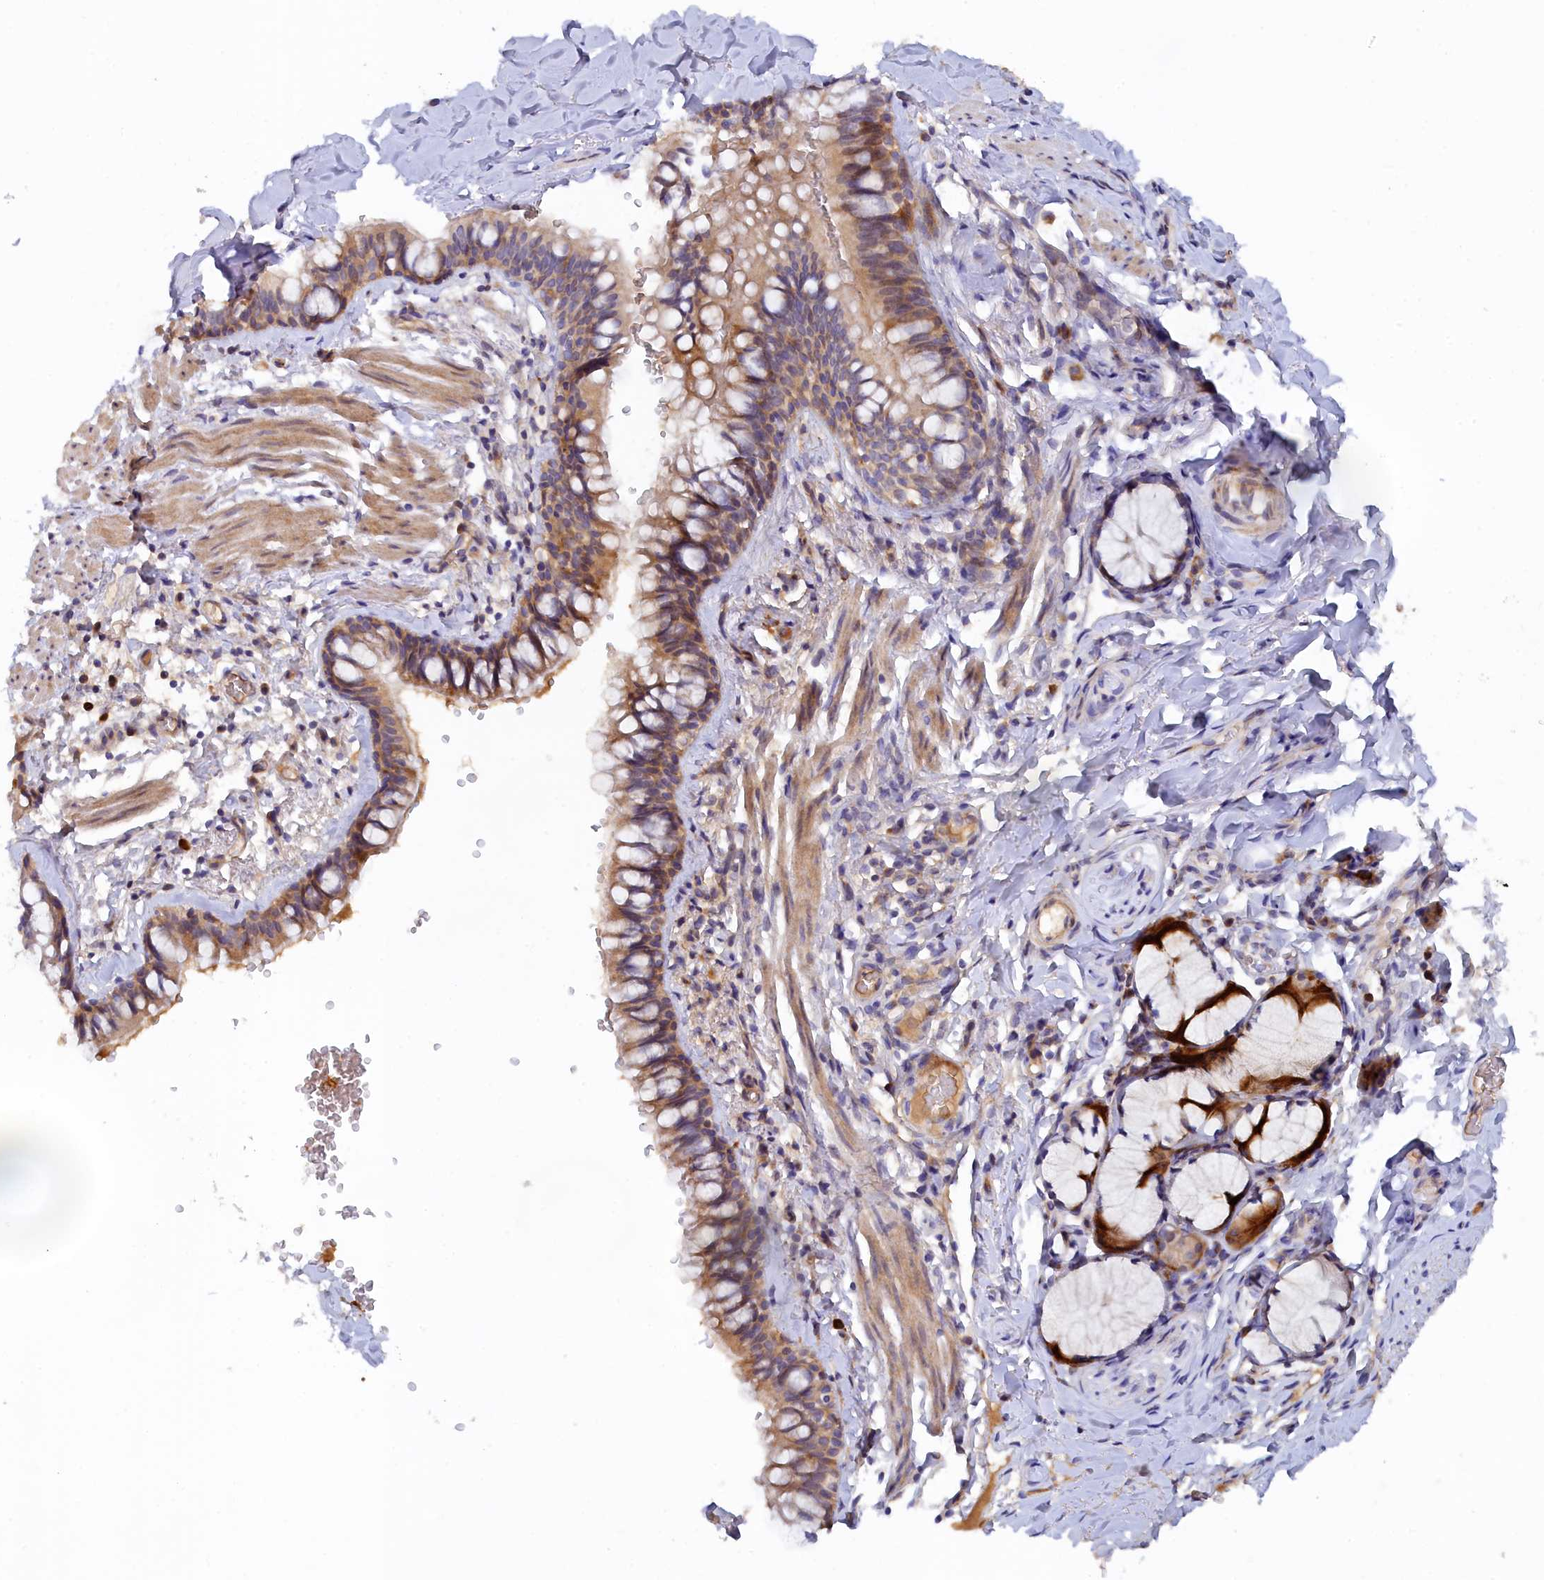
{"staining": {"intensity": "moderate", "quantity": ">75%", "location": "cytoplasmic/membranous"}, "tissue": "bronchus", "cell_type": "Respiratory epithelial cells", "image_type": "normal", "snomed": [{"axis": "morphology", "description": "Normal tissue, NOS"}, {"axis": "topography", "description": "Cartilage tissue"}, {"axis": "topography", "description": "Bronchus"}], "caption": "Immunohistochemistry (IHC) staining of benign bronchus, which exhibits medium levels of moderate cytoplasmic/membranous expression in about >75% of respiratory epithelial cells indicating moderate cytoplasmic/membranous protein positivity. The staining was performed using DAB (brown) for protein detection and nuclei were counterstained in hematoxylin (blue).", "gene": "SPATA5L1", "patient": {"sex": "female", "age": 36}}